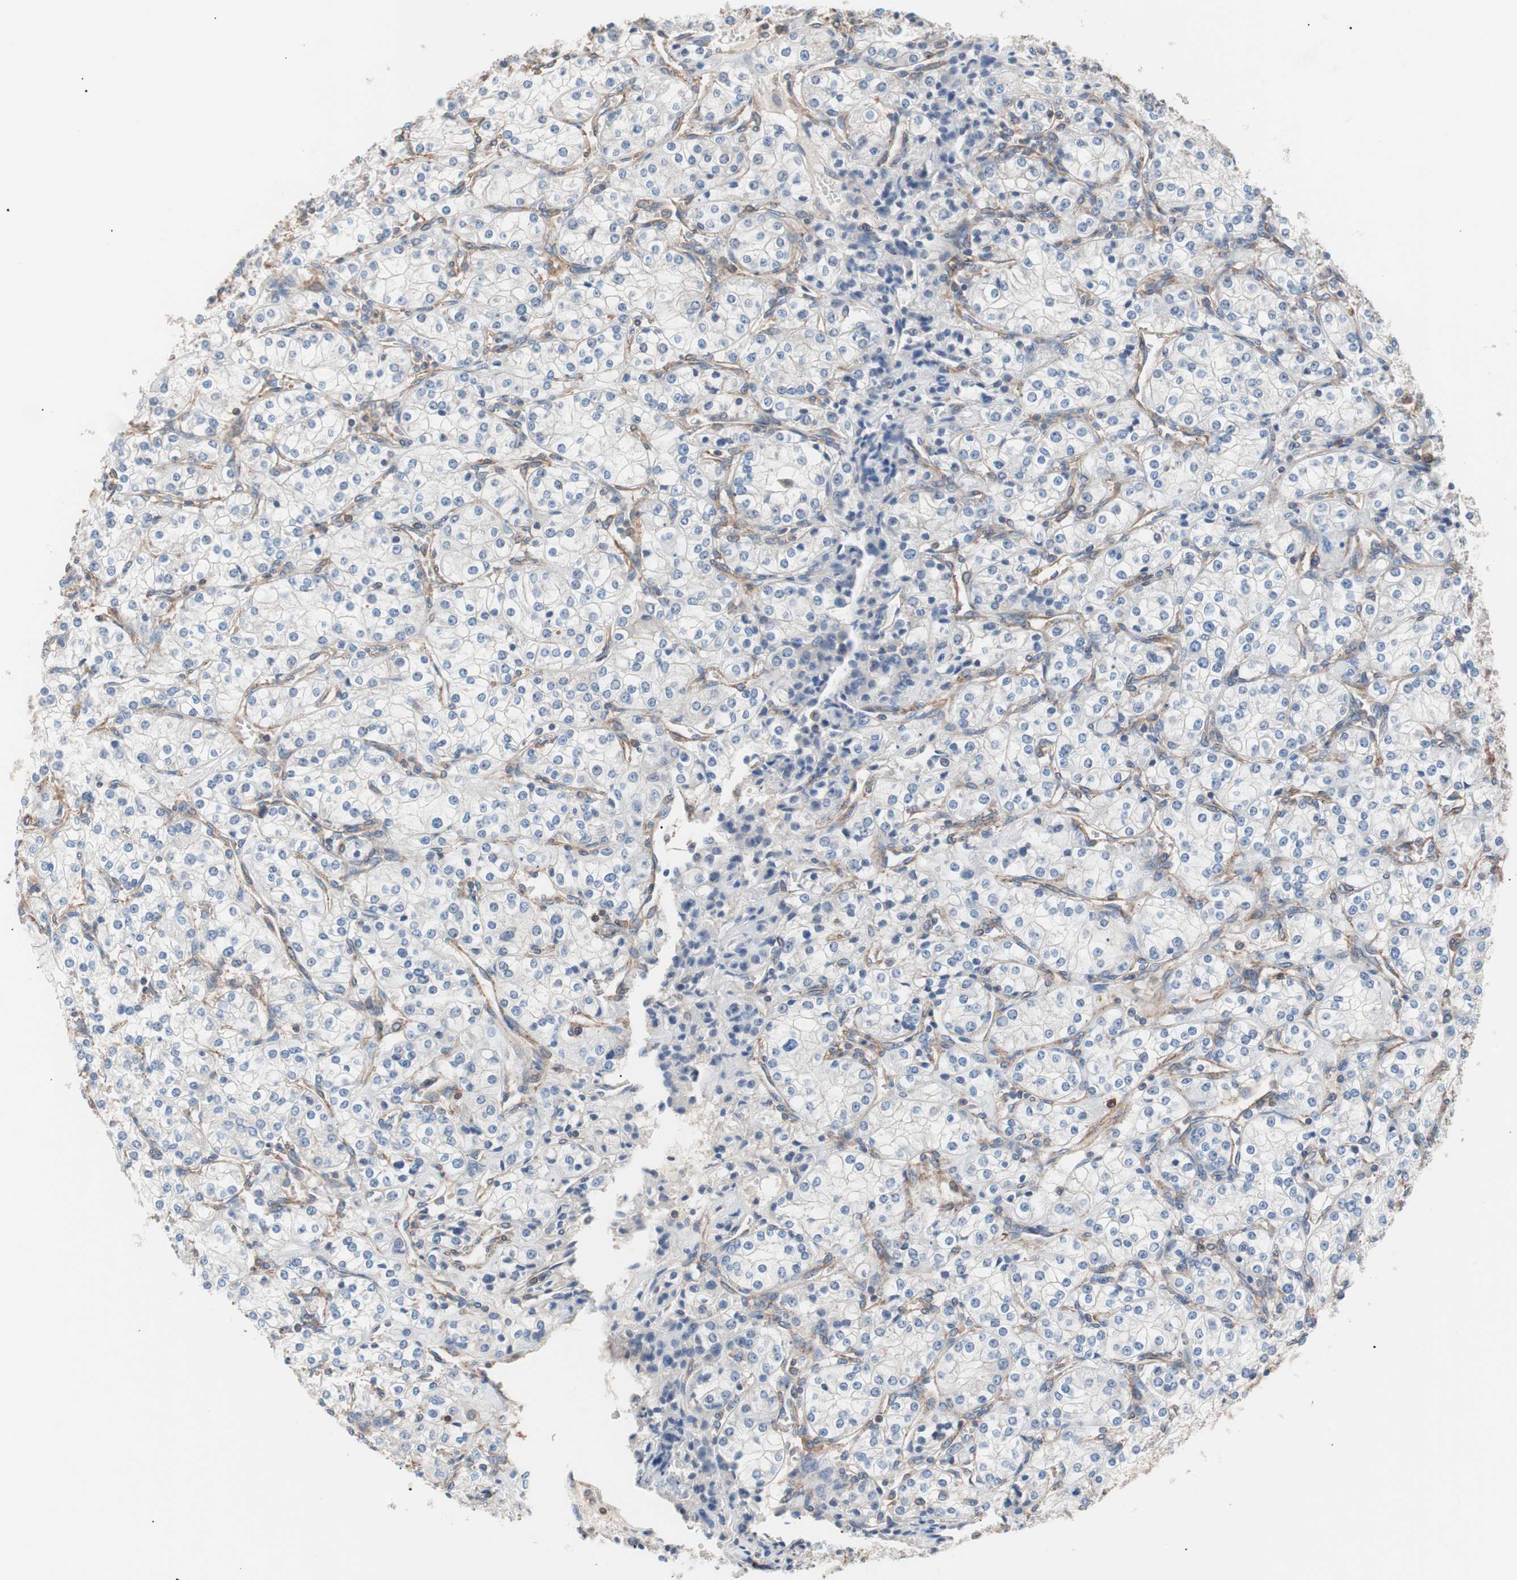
{"staining": {"intensity": "weak", "quantity": "<25%", "location": "cytoplasmic/membranous"}, "tissue": "renal cancer", "cell_type": "Tumor cells", "image_type": "cancer", "snomed": [{"axis": "morphology", "description": "Adenocarcinoma, NOS"}, {"axis": "topography", "description": "Kidney"}], "caption": "High power microscopy micrograph of an immunohistochemistry image of adenocarcinoma (renal), revealing no significant positivity in tumor cells.", "gene": "GPR160", "patient": {"sex": "male", "age": 77}}